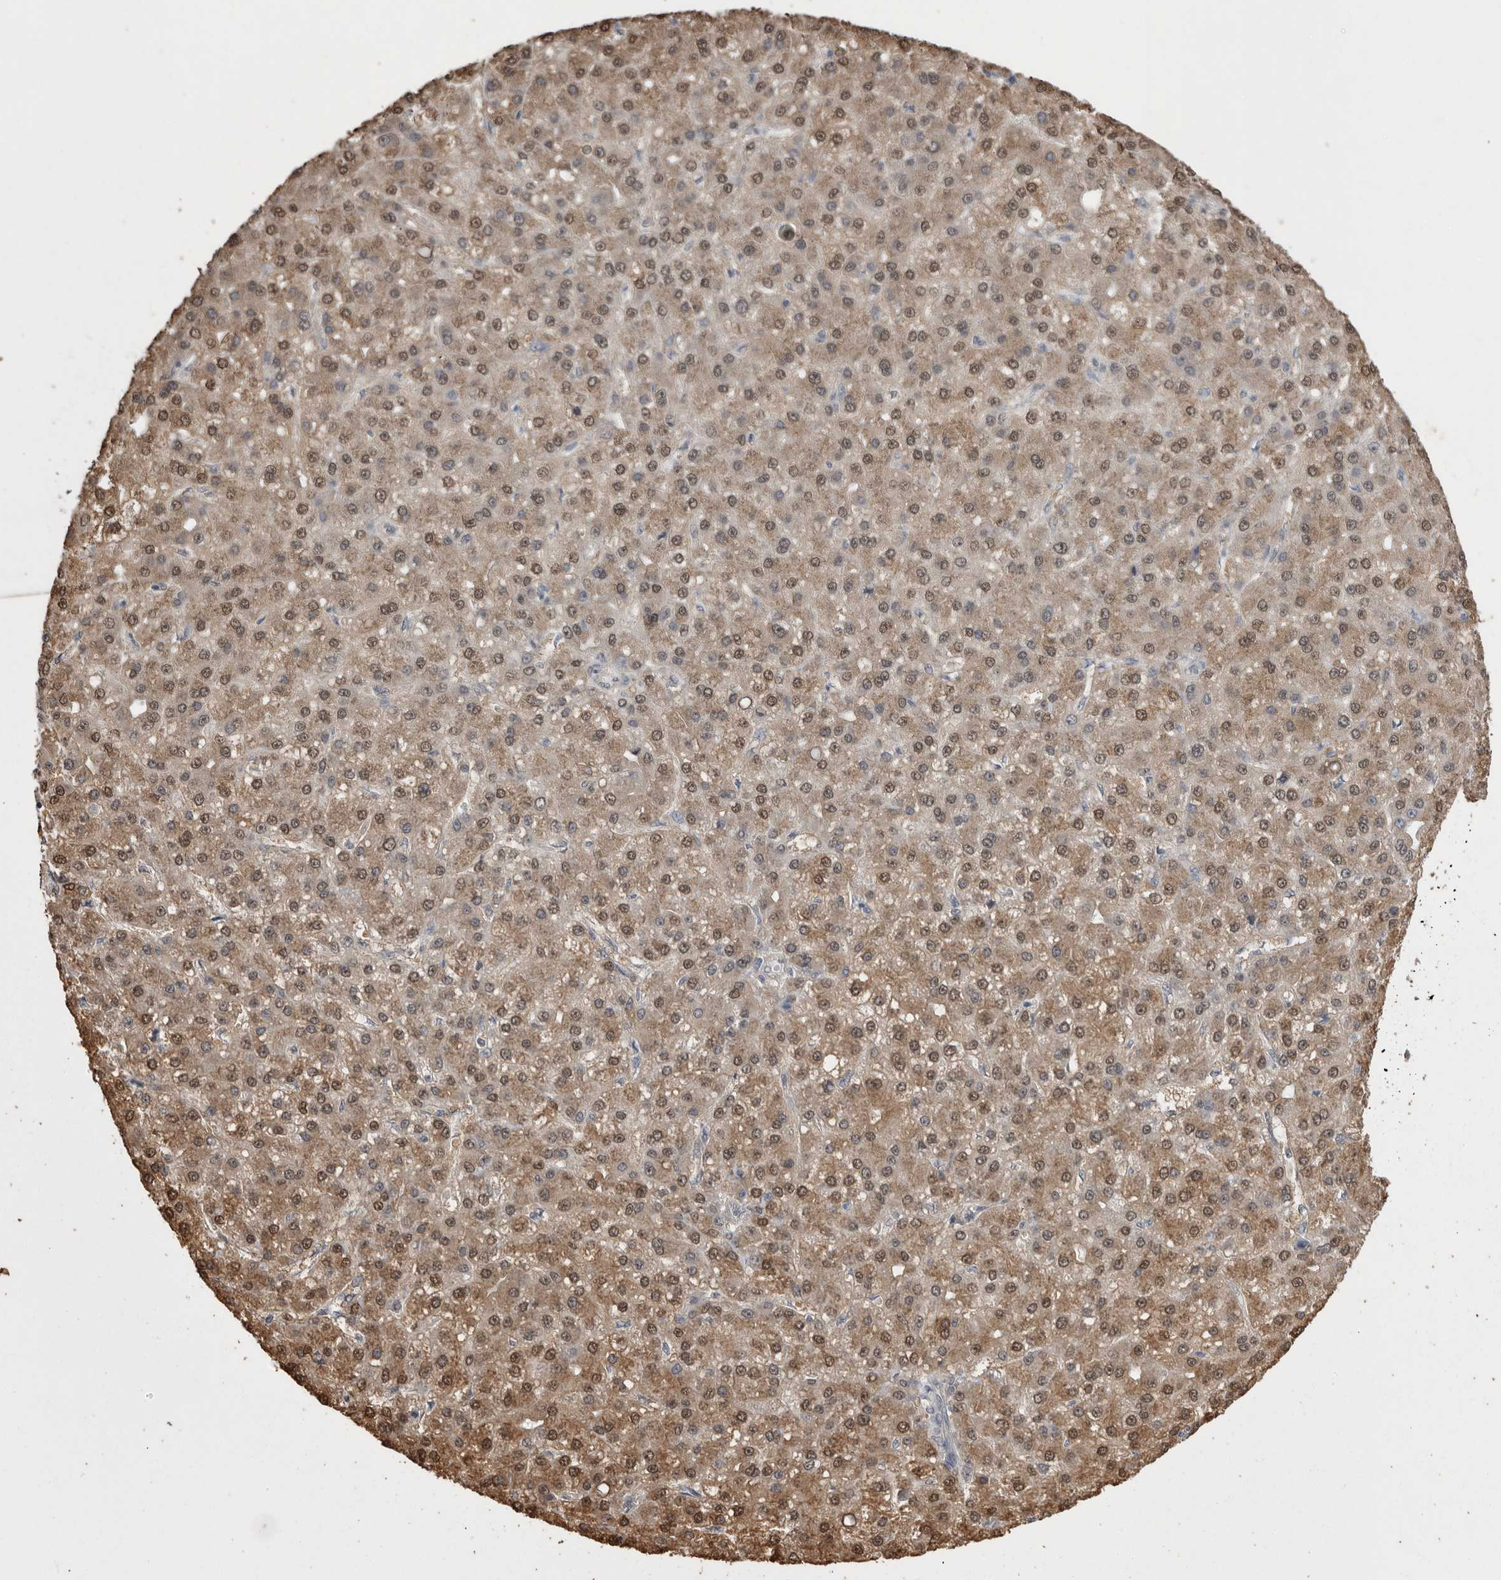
{"staining": {"intensity": "moderate", "quantity": ">75%", "location": "cytoplasmic/membranous,nuclear"}, "tissue": "liver cancer", "cell_type": "Tumor cells", "image_type": "cancer", "snomed": [{"axis": "morphology", "description": "Carcinoma, Hepatocellular, NOS"}, {"axis": "topography", "description": "Liver"}], "caption": "Liver cancer stained for a protein shows moderate cytoplasmic/membranous and nuclear positivity in tumor cells. Using DAB (3,3'-diaminobenzidine) (brown) and hematoxylin (blue) stains, captured at high magnification using brightfield microscopy.", "gene": "DDX6", "patient": {"sex": "male", "age": 67}}